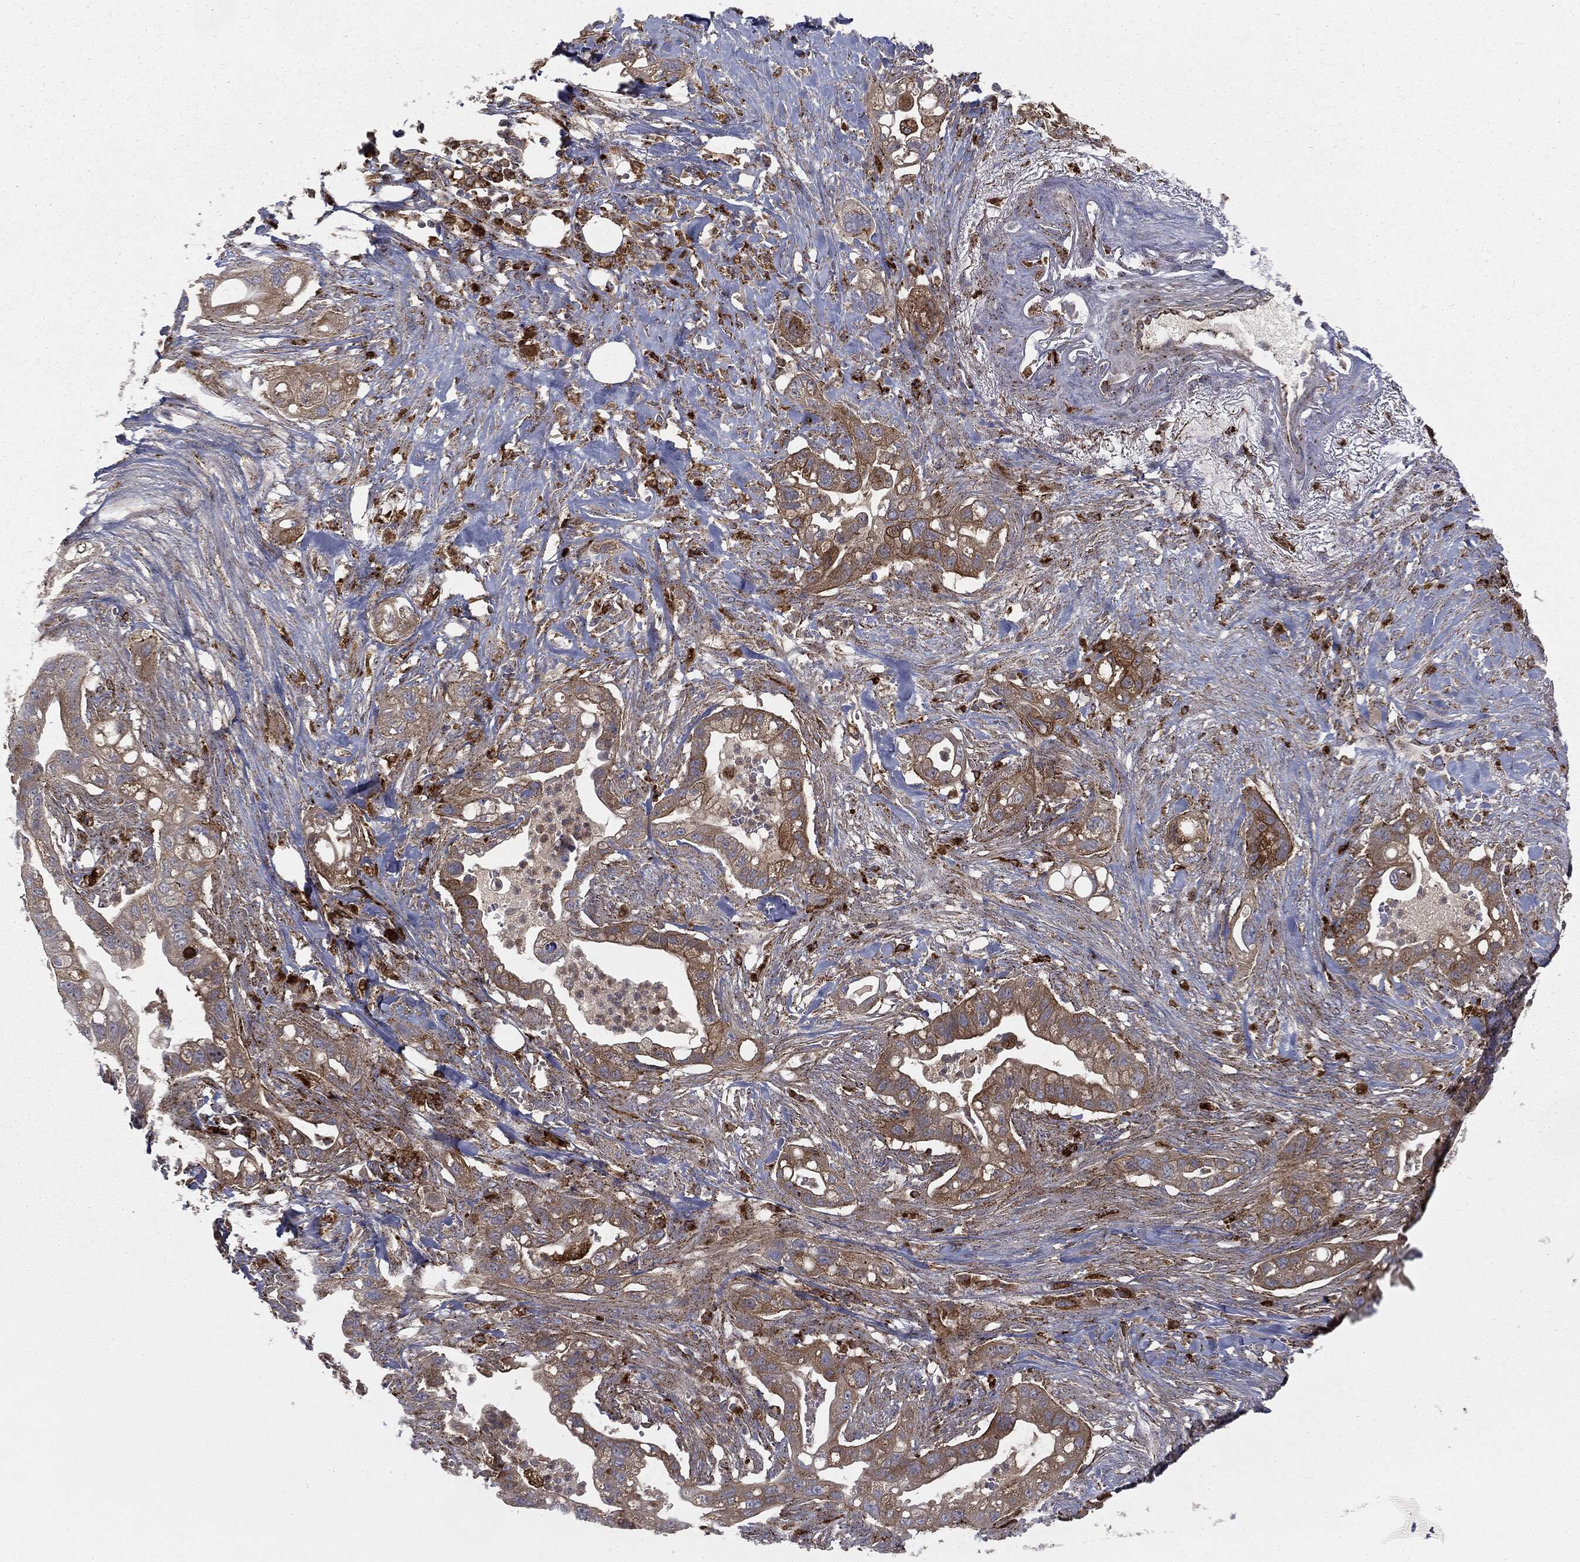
{"staining": {"intensity": "moderate", "quantity": ">75%", "location": "cytoplasmic/membranous"}, "tissue": "pancreatic cancer", "cell_type": "Tumor cells", "image_type": "cancer", "snomed": [{"axis": "morphology", "description": "Adenocarcinoma, NOS"}, {"axis": "topography", "description": "Pancreas"}], "caption": "Pancreatic cancer stained with a protein marker exhibits moderate staining in tumor cells.", "gene": "CTSA", "patient": {"sex": "male", "age": 44}}